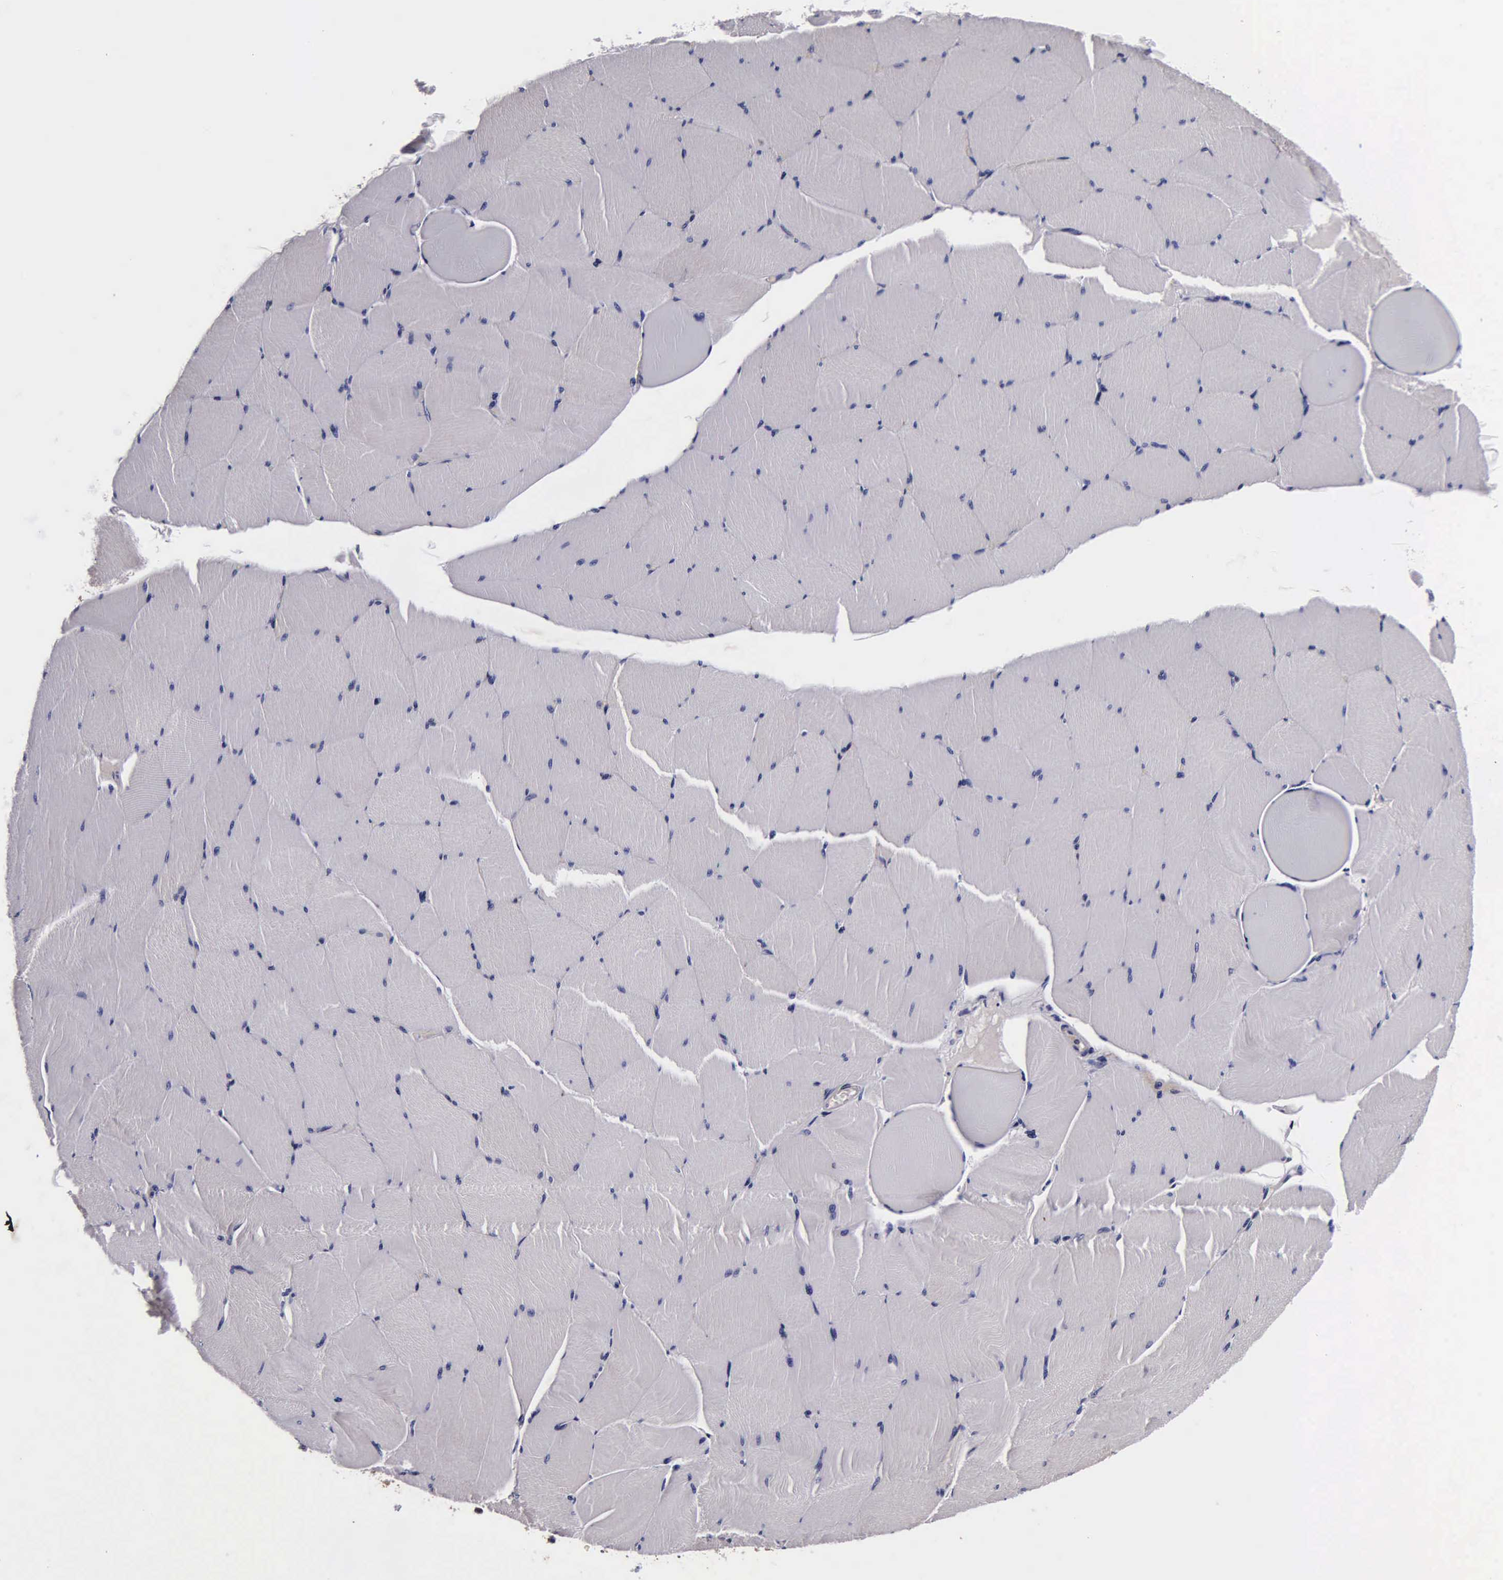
{"staining": {"intensity": "negative", "quantity": "none", "location": "none"}, "tissue": "skeletal muscle", "cell_type": "Myocytes", "image_type": "normal", "snomed": [{"axis": "morphology", "description": "Normal tissue, NOS"}, {"axis": "topography", "description": "Skeletal muscle"}, {"axis": "topography", "description": "Salivary gland"}], "caption": "Immunohistochemical staining of benign skeletal muscle displays no significant positivity in myocytes.", "gene": "PSMA3", "patient": {"sex": "male", "age": 62}}